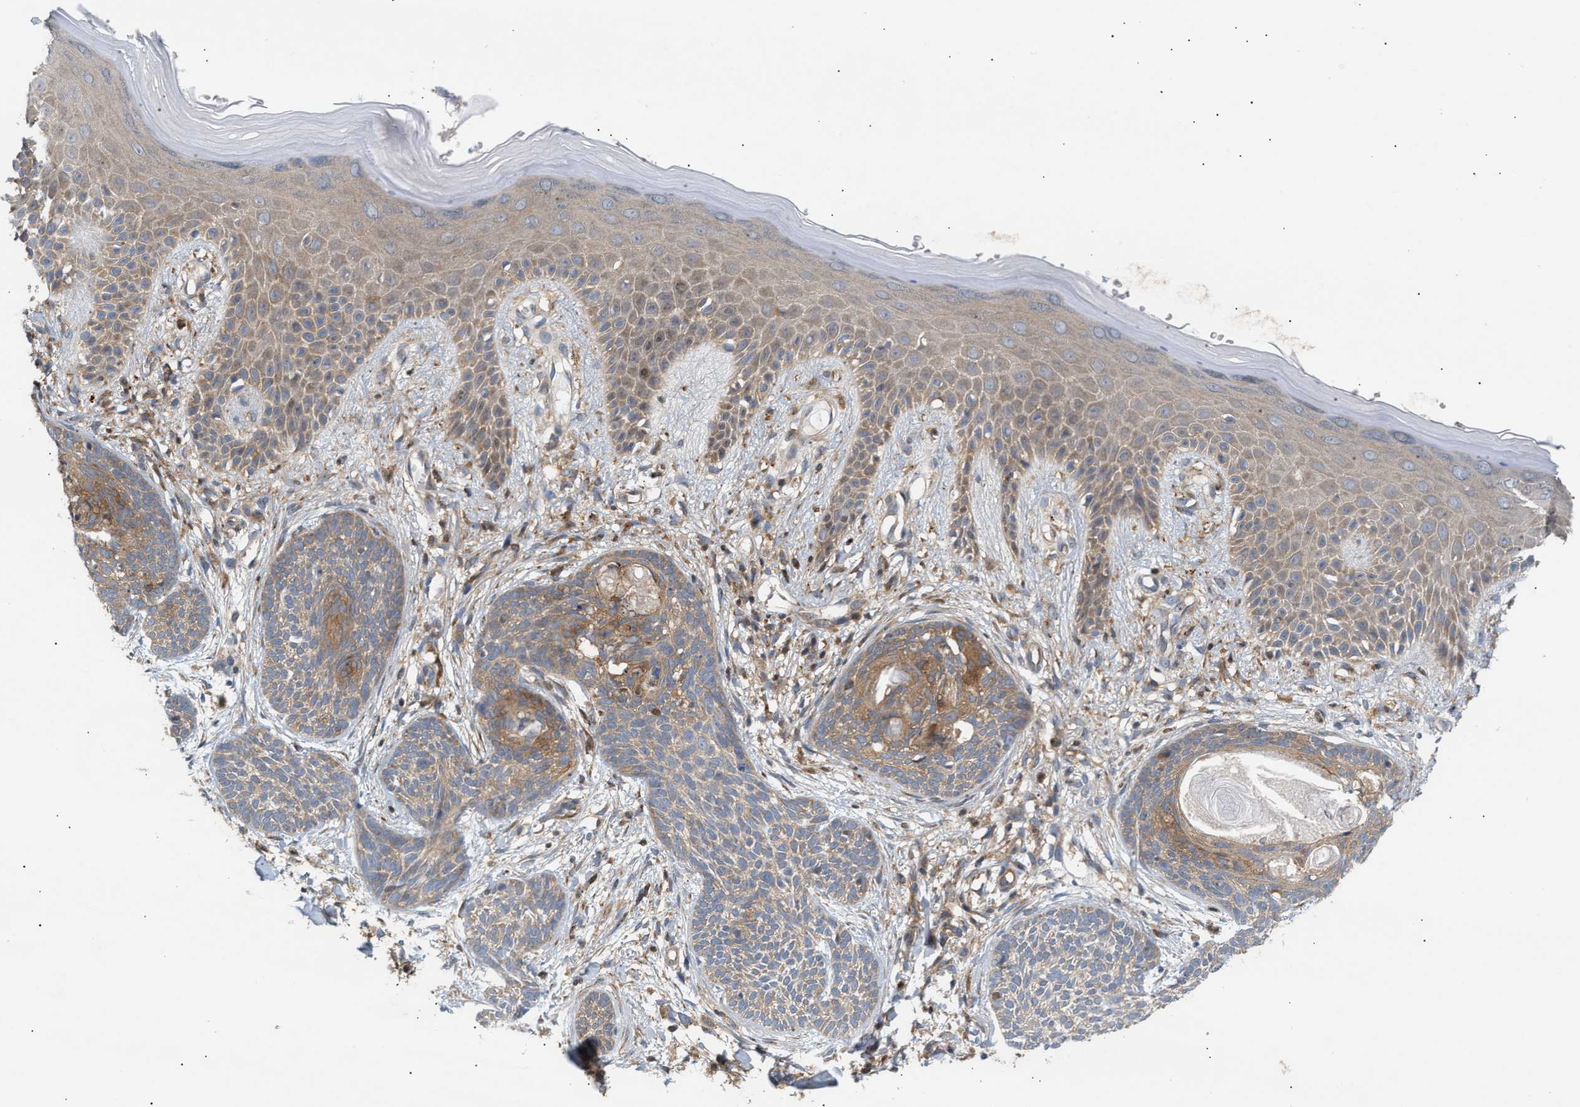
{"staining": {"intensity": "moderate", "quantity": "25%-75%", "location": "cytoplasmic/membranous"}, "tissue": "skin cancer", "cell_type": "Tumor cells", "image_type": "cancer", "snomed": [{"axis": "morphology", "description": "Basal cell carcinoma"}, {"axis": "topography", "description": "Skin"}], "caption": "DAB (3,3'-diaminobenzidine) immunohistochemical staining of human skin basal cell carcinoma demonstrates moderate cytoplasmic/membranous protein positivity in approximately 25%-75% of tumor cells.", "gene": "DBNL", "patient": {"sex": "female", "age": 59}}